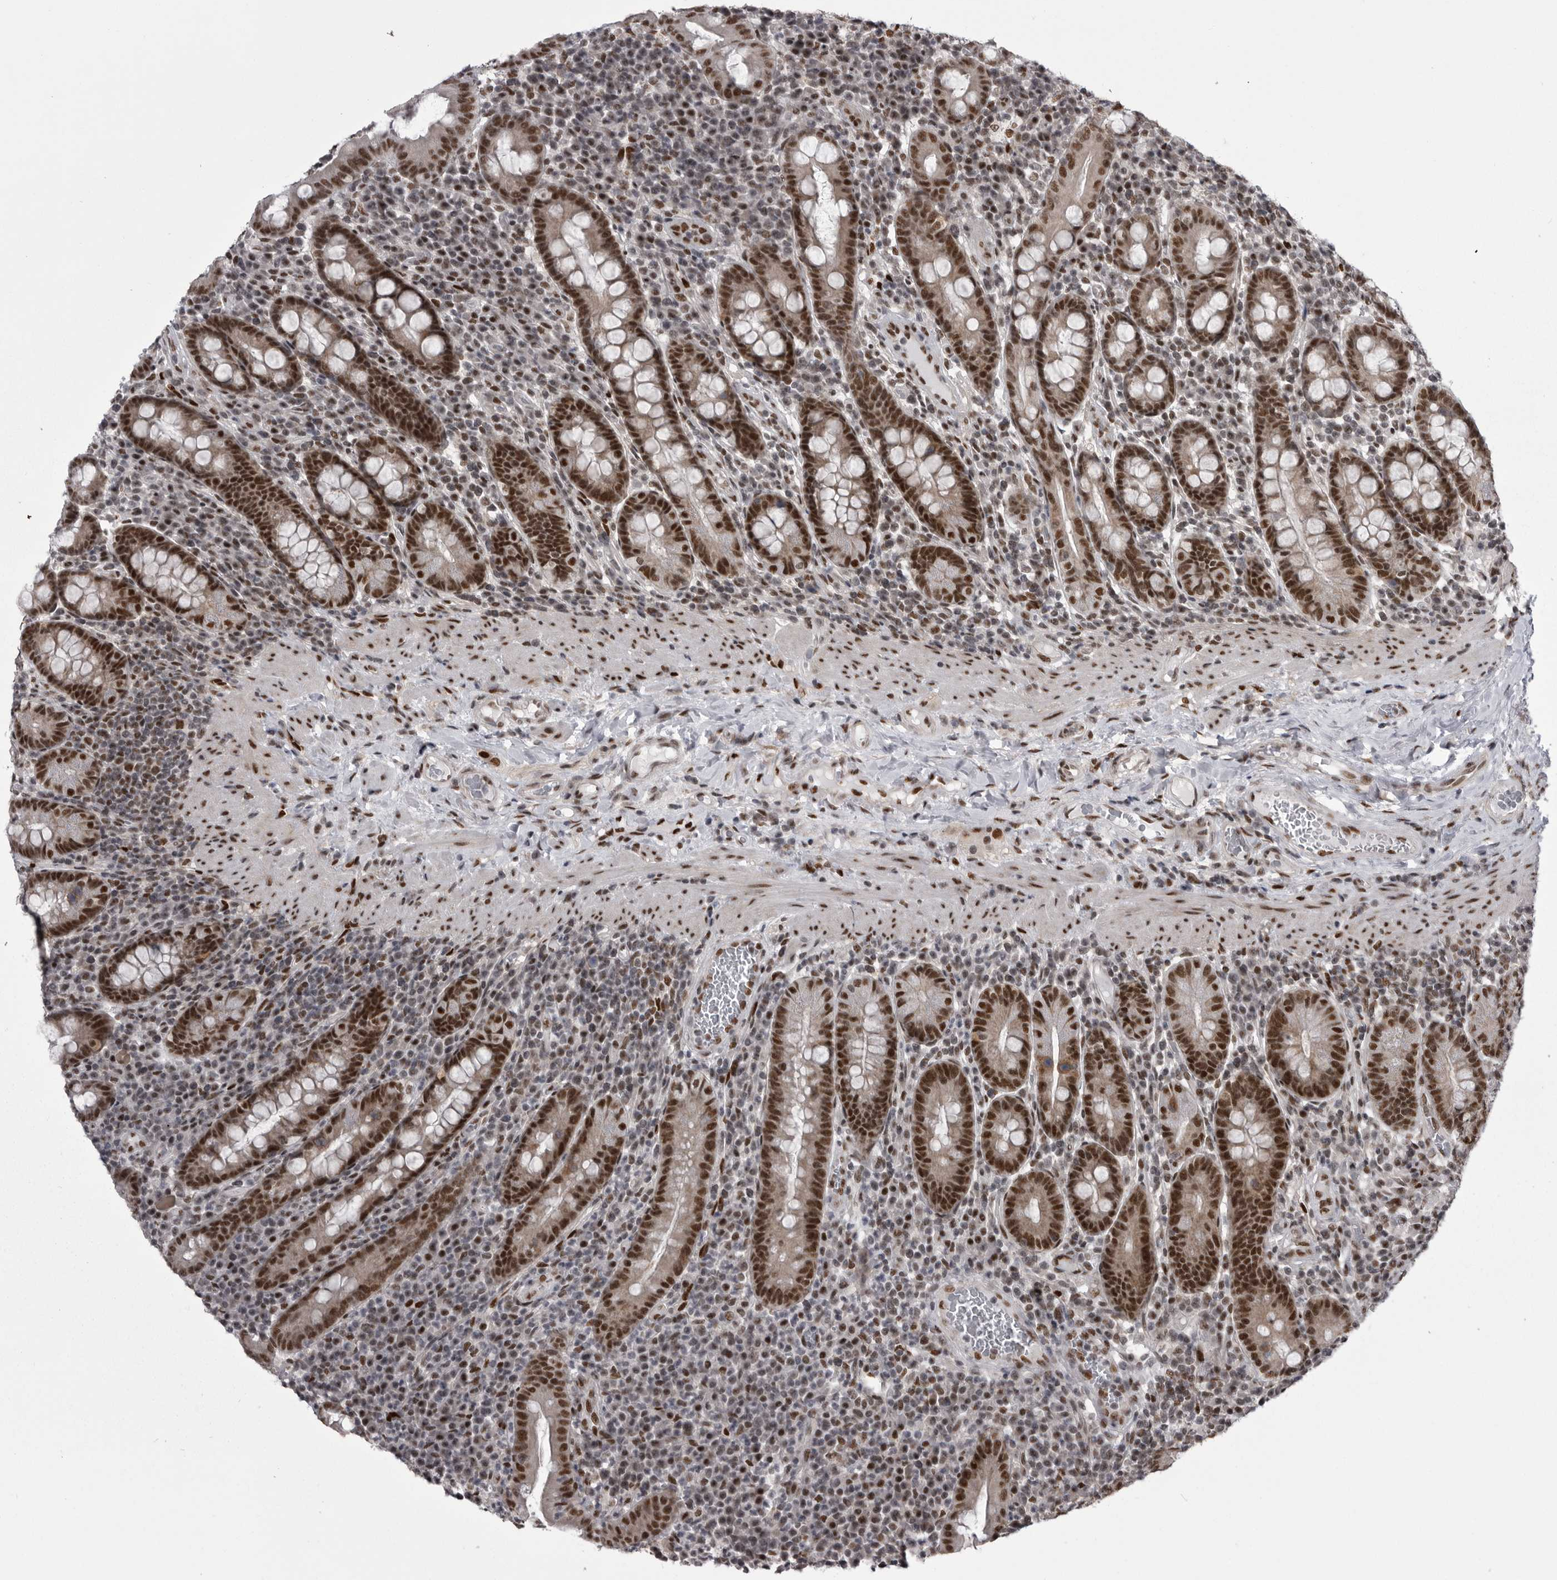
{"staining": {"intensity": "strong", "quantity": ">75%", "location": "nuclear"}, "tissue": "duodenum", "cell_type": "Glandular cells", "image_type": "normal", "snomed": [{"axis": "morphology", "description": "Normal tissue, NOS"}, {"axis": "morphology", "description": "Adenocarcinoma, NOS"}, {"axis": "topography", "description": "Pancreas"}, {"axis": "topography", "description": "Duodenum"}], "caption": "Duodenum stained with DAB (3,3'-diaminobenzidine) immunohistochemistry reveals high levels of strong nuclear expression in approximately >75% of glandular cells. The staining was performed using DAB to visualize the protein expression in brown, while the nuclei were stained in blue with hematoxylin (Magnification: 20x).", "gene": "MEPCE", "patient": {"sex": "male", "age": 50}}